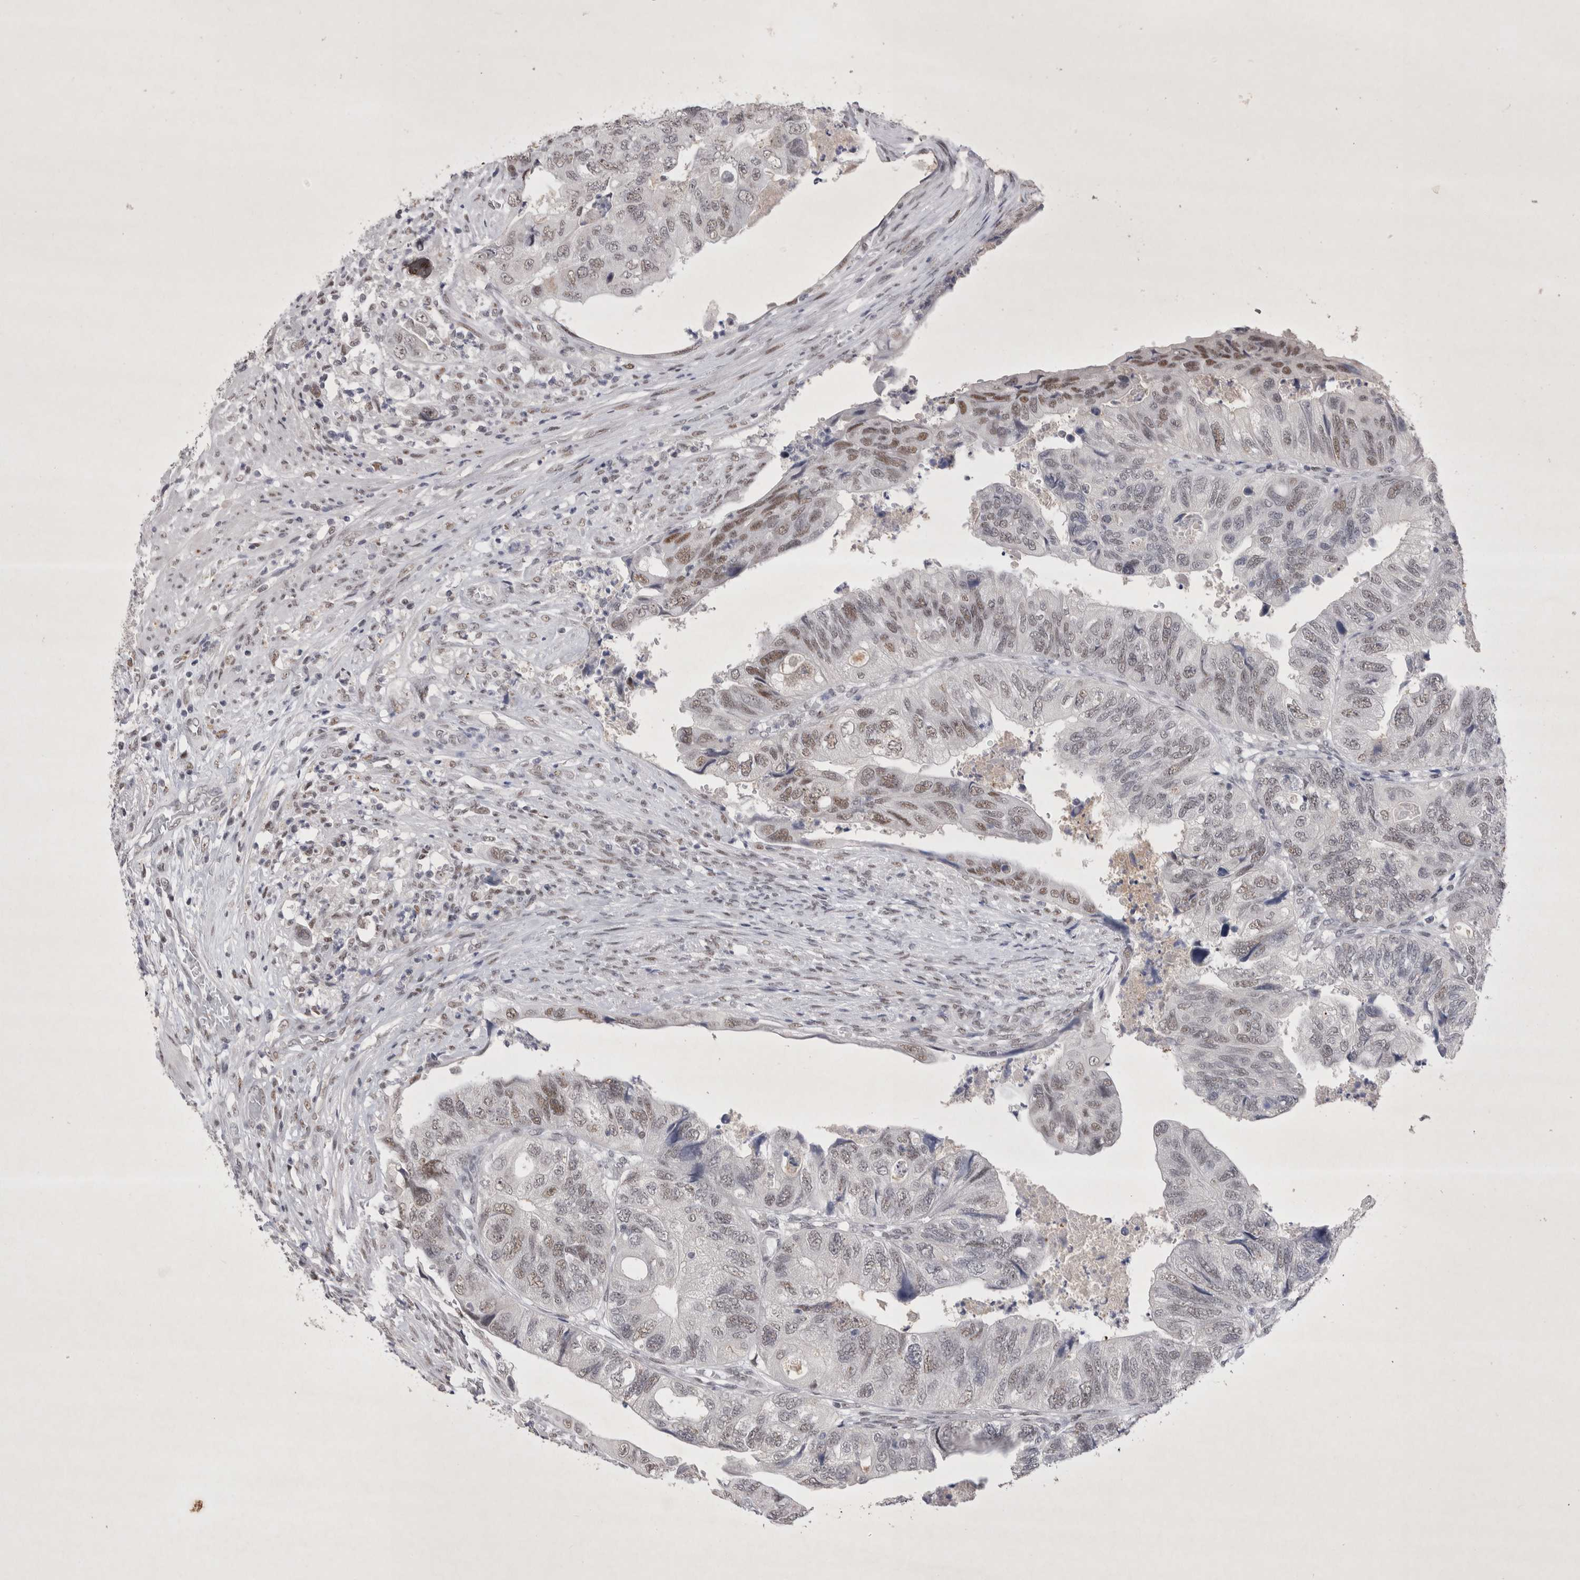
{"staining": {"intensity": "moderate", "quantity": "25%-75%", "location": "nuclear"}, "tissue": "colorectal cancer", "cell_type": "Tumor cells", "image_type": "cancer", "snomed": [{"axis": "morphology", "description": "Adenocarcinoma, NOS"}, {"axis": "topography", "description": "Rectum"}], "caption": "An immunohistochemistry image of tumor tissue is shown. Protein staining in brown labels moderate nuclear positivity in colorectal cancer (adenocarcinoma) within tumor cells. Nuclei are stained in blue.", "gene": "RBM6", "patient": {"sex": "male", "age": 63}}